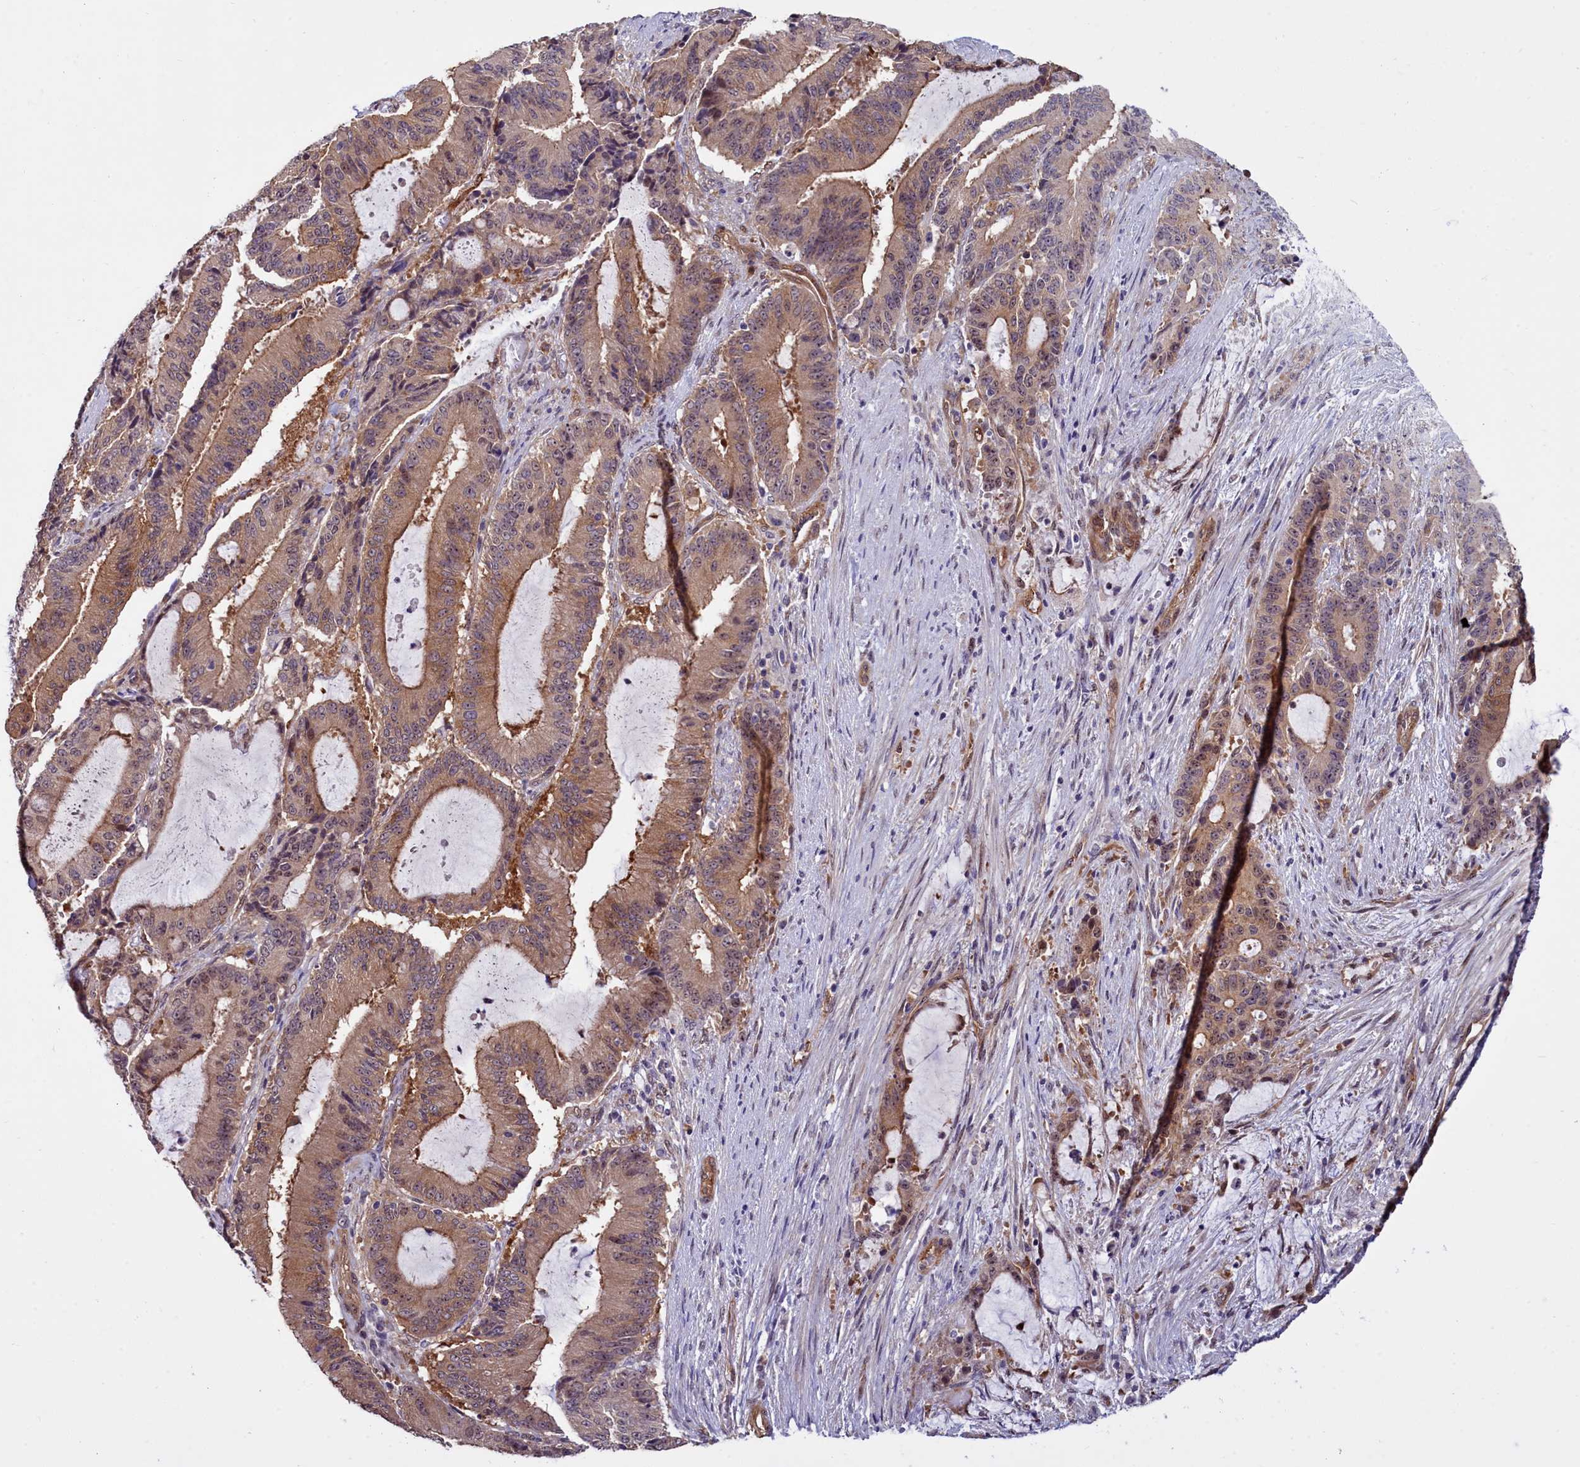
{"staining": {"intensity": "moderate", "quantity": ">75%", "location": "cytoplasmic/membranous"}, "tissue": "liver cancer", "cell_type": "Tumor cells", "image_type": "cancer", "snomed": [{"axis": "morphology", "description": "Normal tissue, NOS"}, {"axis": "morphology", "description": "Cholangiocarcinoma"}, {"axis": "topography", "description": "Liver"}, {"axis": "topography", "description": "Peripheral nerve tissue"}], "caption": "A brown stain shows moderate cytoplasmic/membranous staining of a protein in human liver cholangiocarcinoma tumor cells.", "gene": "BCAR1", "patient": {"sex": "female", "age": 73}}